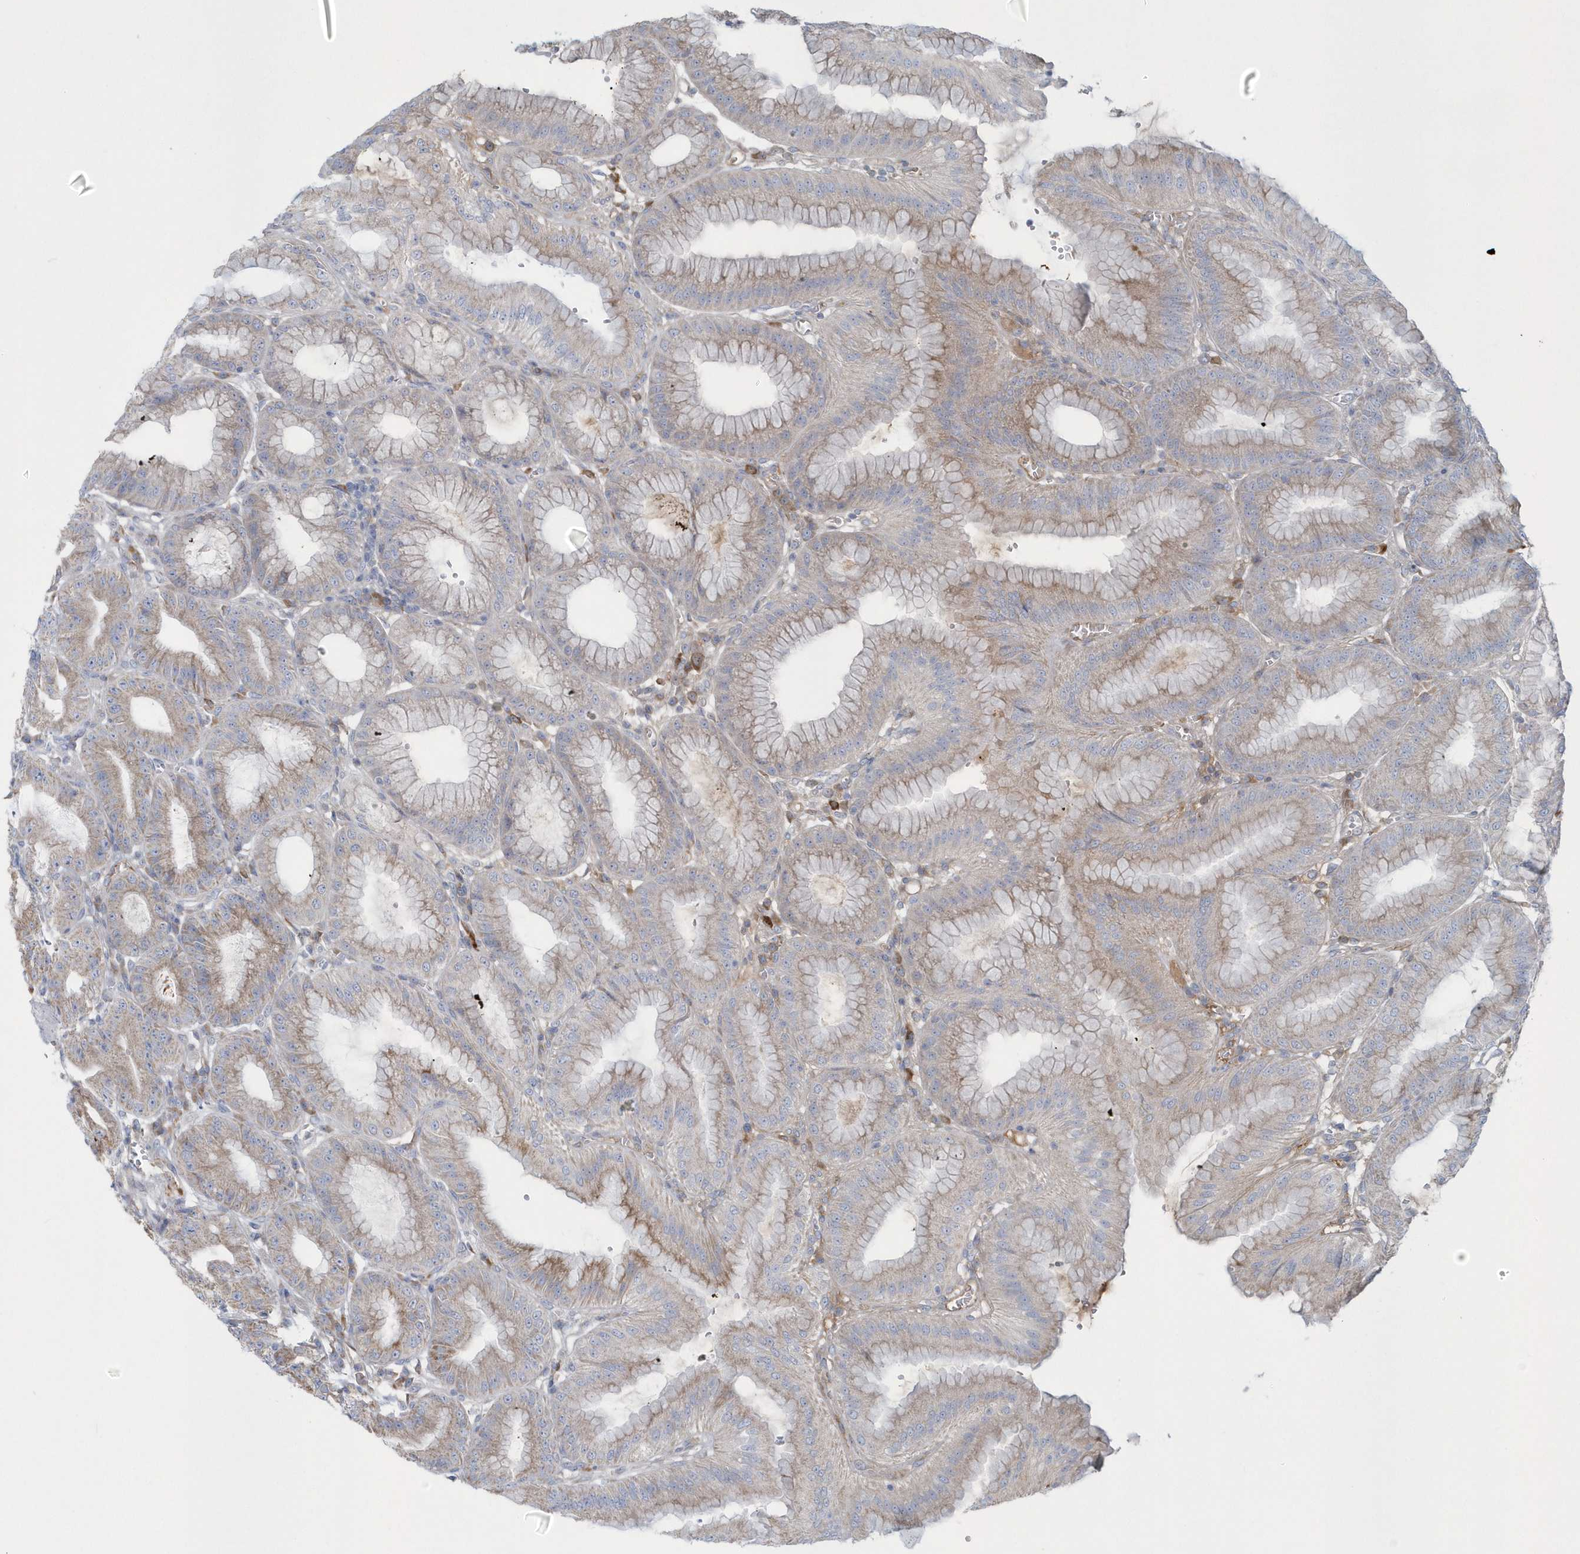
{"staining": {"intensity": "weak", "quantity": "25%-75%", "location": "cytoplasmic/membranous"}, "tissue": "stomach", "cell_type": "Glandular cells", "image_type": "normal", "snomed": [{"axis": "morphology", "description": "Normal tissue, NOS"}, {"axis": "topography", "description": "Stomach, lower"}], "caption": "Immunohistochemistry (IHC) of unremarkable stomach displays low levels of weak cytoplasmic/membranous staining in approximately 25%-75% of glandular cells.", "gene": "SPATA18", "patient": {"sex": "male", "age": 71}}